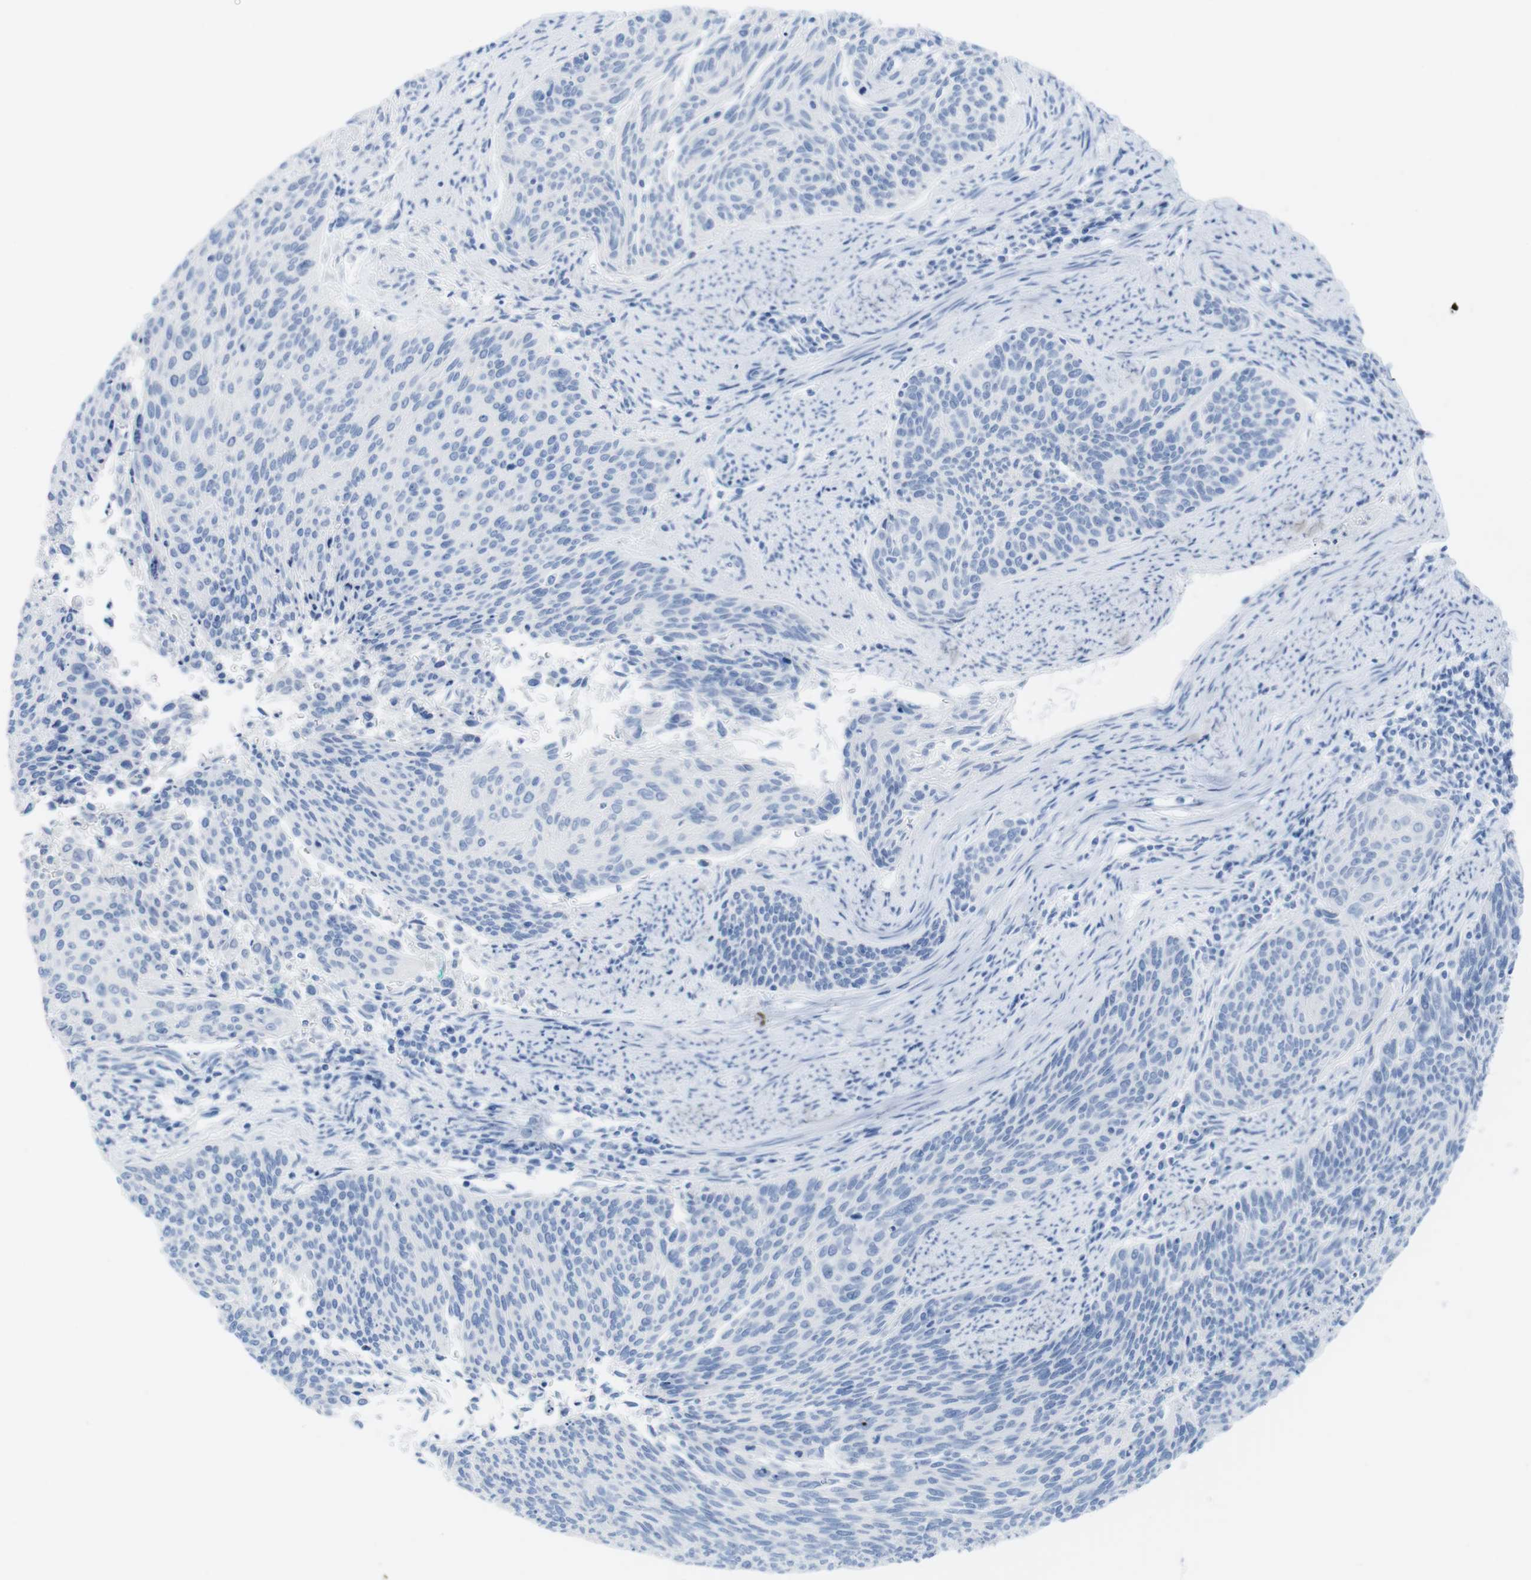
{"staining": {"intensity": "negative", "quantity": "none", "location": "none"}, "tissue": "cervical cancer", "cell_type": "Tumor cells", "image_type": "cancer", "snomed": [{"axis": "morphology", "description": "Squamous cell carcinoma, NOS"}, {"axis": "topography", "description": "Cervix"}], "caption": "DAB immunohistochemical staining of cervical cancer (squamous cell carcinoma) reveals no significant expression in tumor cells.", "gene": "MYH7", "patient": {"sex": "female", "age": 55}}